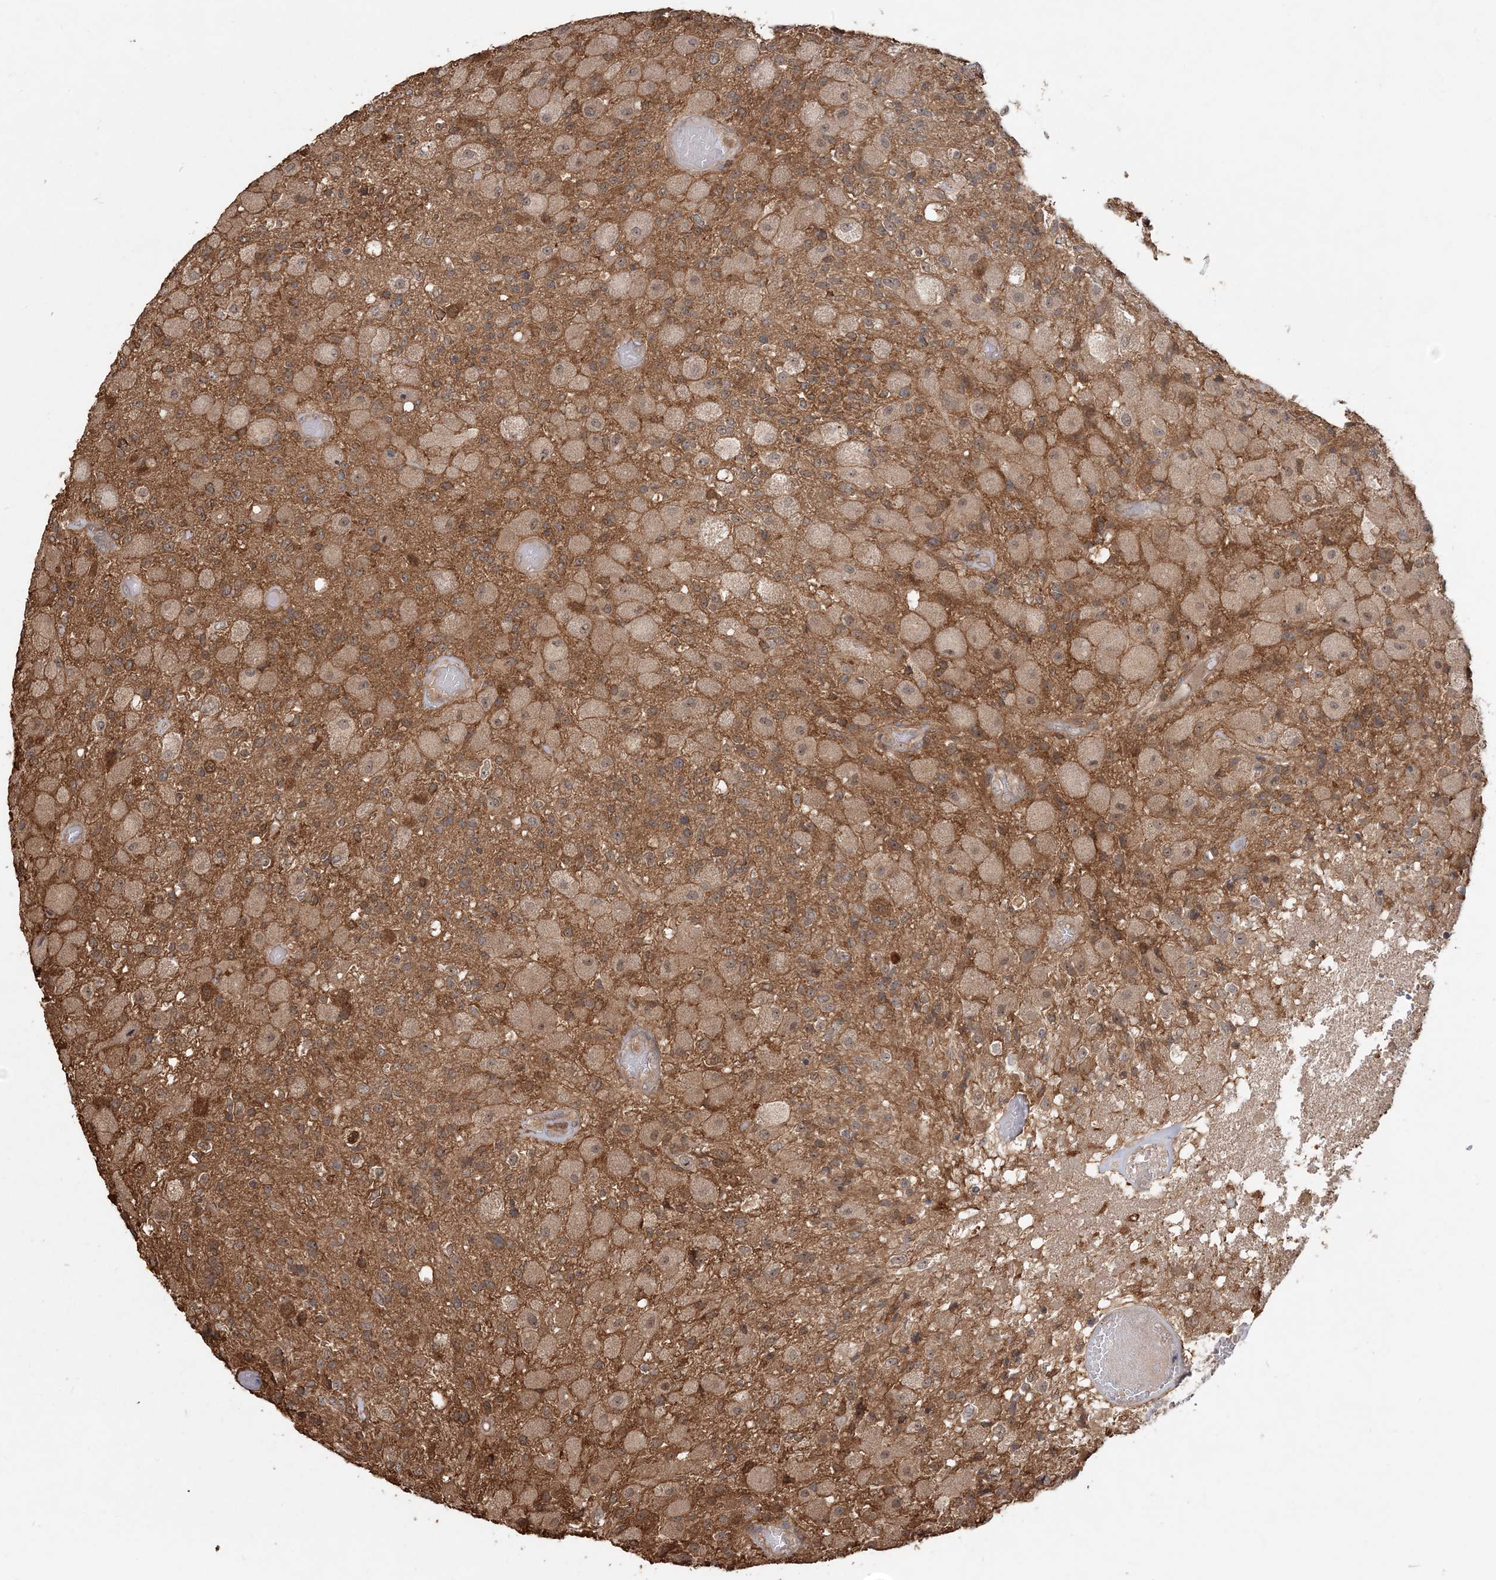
{"staining": {"intensity": "moderate", "quantity": ">75%", "location": "cytoplasmic/membranous"}, "tissue": "glioma", "cell_type": "Tumor cells", "image_type": "cancer", "snomed": [{"axis": "morphology", "description": "Normal tissue, NOS"}, {"axis": "morphology", "description": "Glioma, malignant, High grade"}, {"axis": "topography", "description": "Cerebral cortex"}], "caption": "Glioma stained with immunohistochemistry (IHC) demonstrates moderate cytoplasmic/membranous staining in approximately >75% of tumor cells.", "gene": "CAB39", "patient": {"sex": "male", "age": 77}}